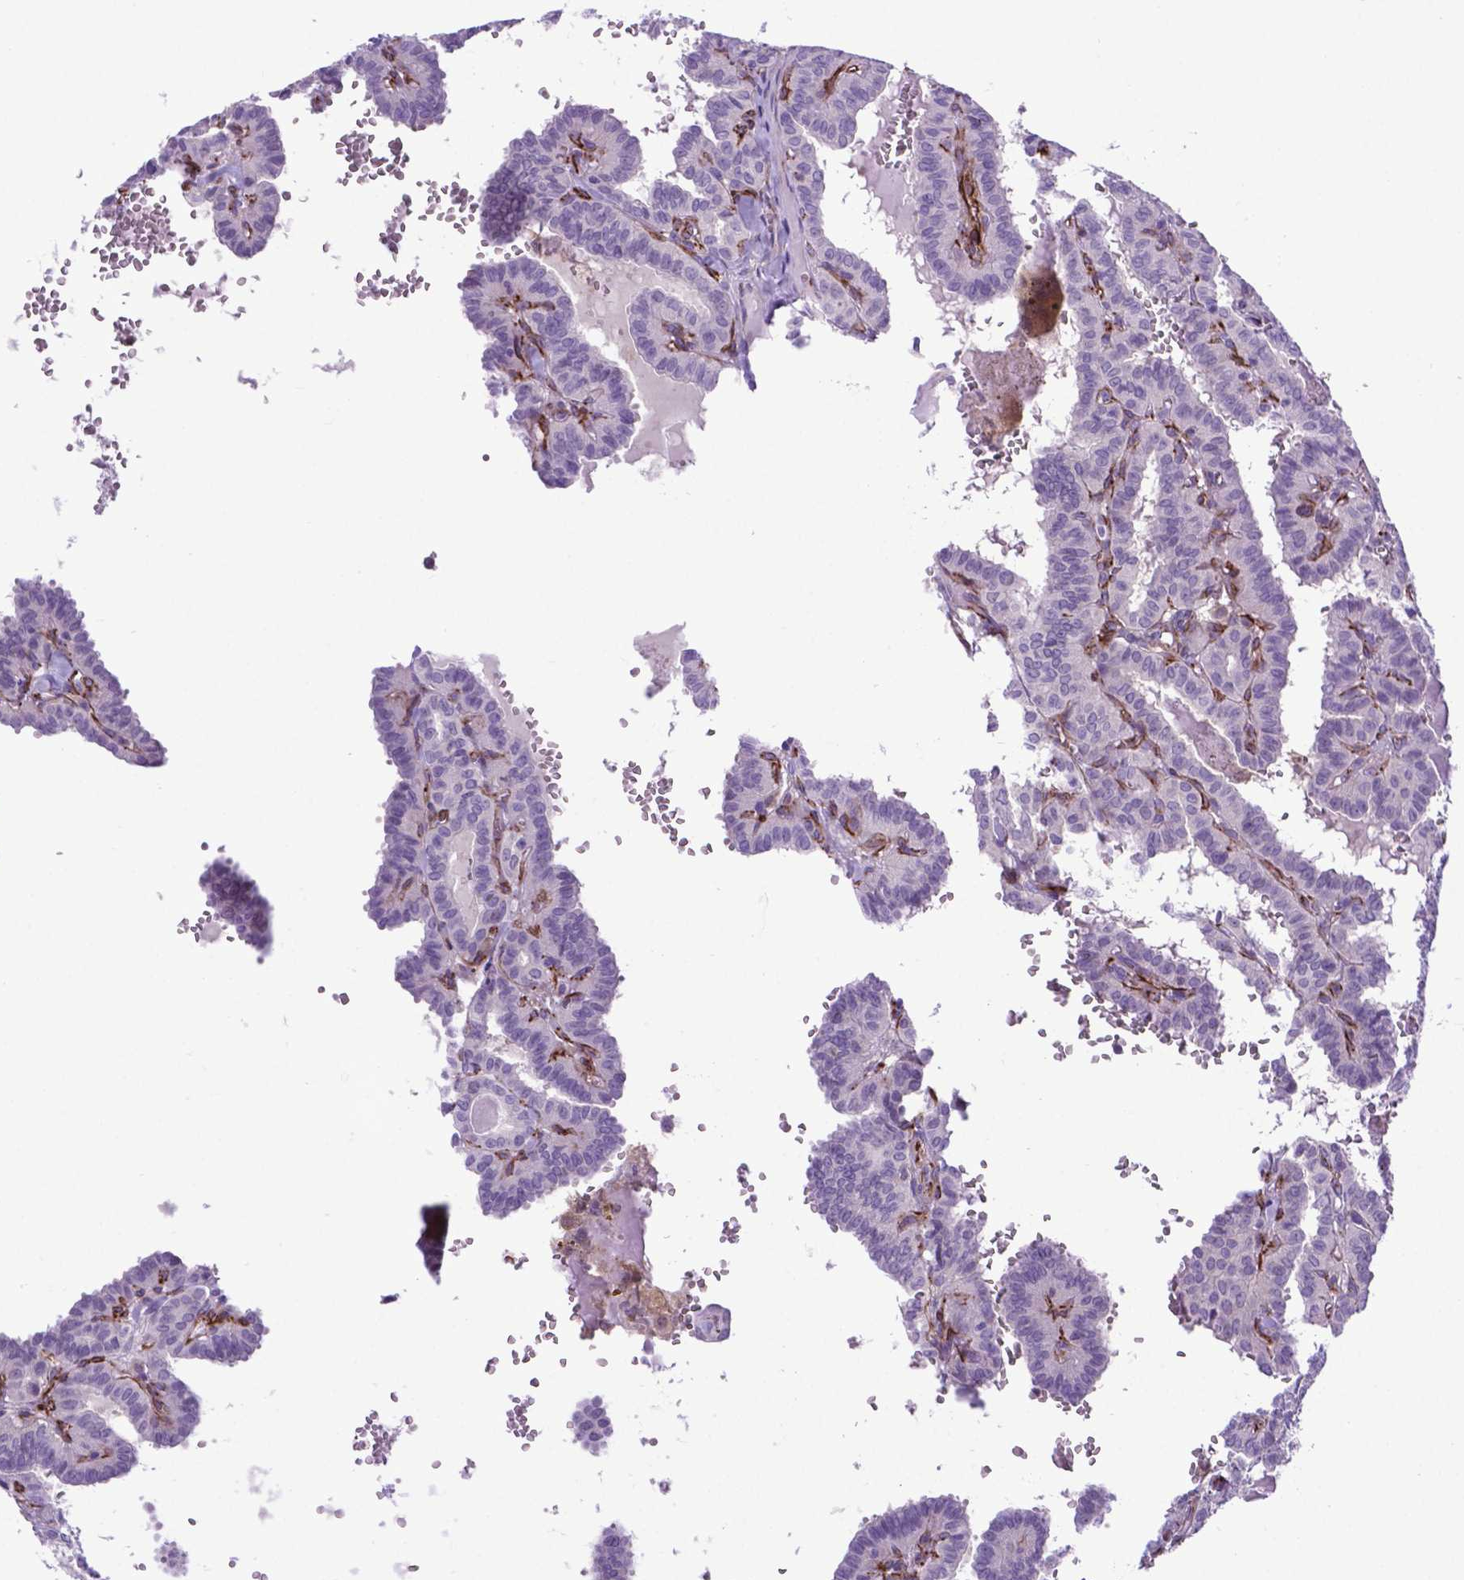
{"staining": {"intensity": "negative", "quantity": "none", "location": "none"}, "tissue": "thyroid cancer", "cell_type": "Tumor cells", "image_type": "cancer", "snomed": [{"axis": "morphology", "description": "Papillary adenocarcinoma, NOS"}, {"axis": "topography", "description": "Thyroid gland"}], "caption": "Thyroid cancer was stained to show a protein in brown. There is no significant positivity in tumor cells. The staining was performed using DAB (3,3'-diaminobenzidine) to visualize the protein expression in brown, while the nuclei were stained in blue with hematoxylin (Magnification: 20x).", "gene": "LZTR1", "patient": {"sex": "female", "age": 21}}